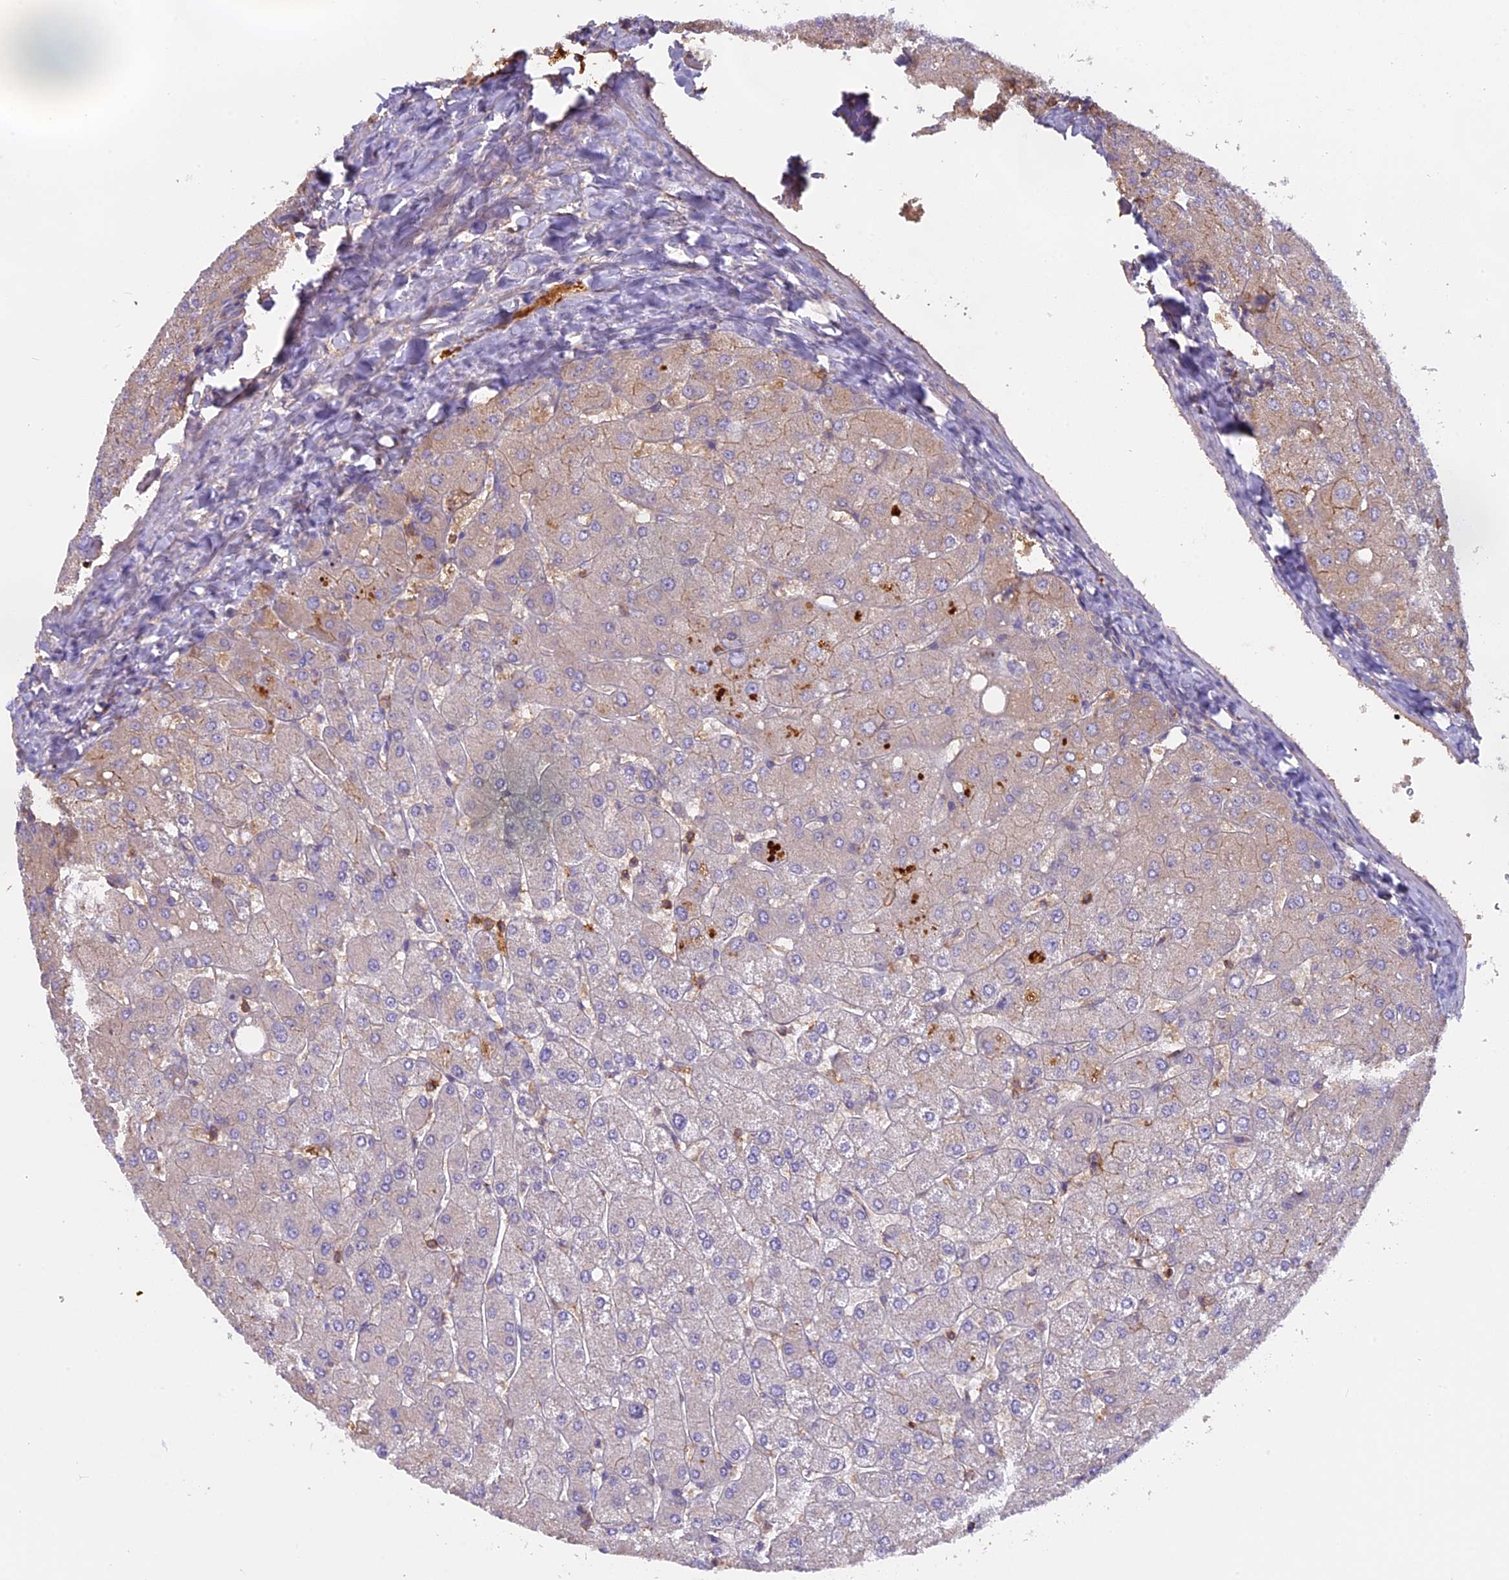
{"staining": {"intensity": "negative", "quantity": "none", "location": "none"}, "tissue": "liver", "cell_type": "Cholangiocytes", "image_type": "normal", "snomed": [{"axis": "morphology", "description": "Normal tissue, NOS"}, {"axis": "topography", "description": "Liver"}], "caption": "DAB immunohistochemical staining of unremarkable liver reveals no significant staining in cholangiocytes.", "gene": "CFAP119", "patient": {"sex": "male", "age": 55}}